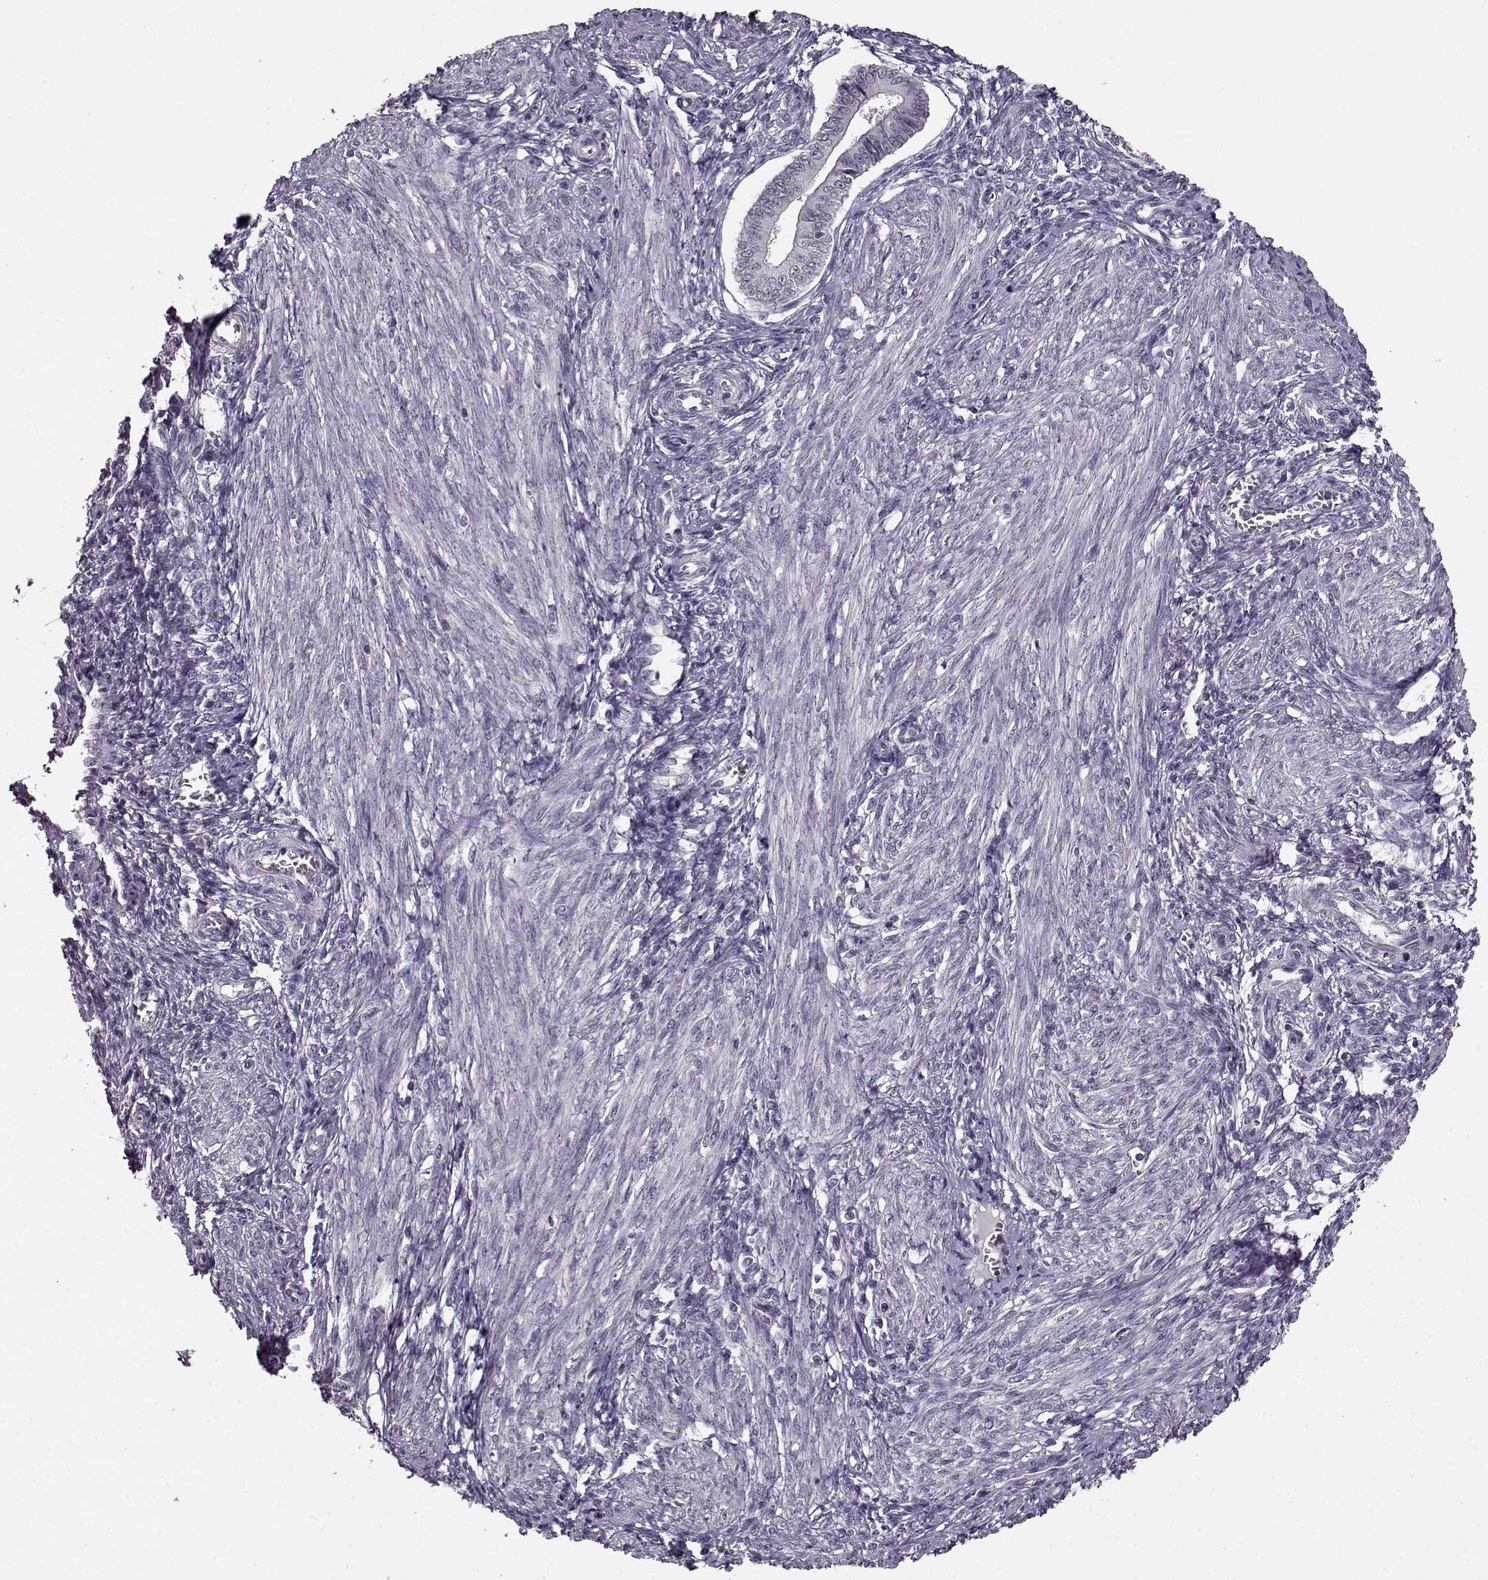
{"staining": {"intensity": "negative", "quantity": "none", "location": "none"}, "tissue": "endometrium", "cell_type": "Cells in endometrial stroma", "image_type": "normal", "snomed": [{"axis": "morphology", "description": "Normal tissue, NOS"}, {"axis": "topography", "description": "Endometrium"}], "caption": "Micrograph shows no protein expression in cells in endometrial stroma of benign endometrium.", "gene": "RP1L1", "patient": {"sex": "female", "age": 42}}